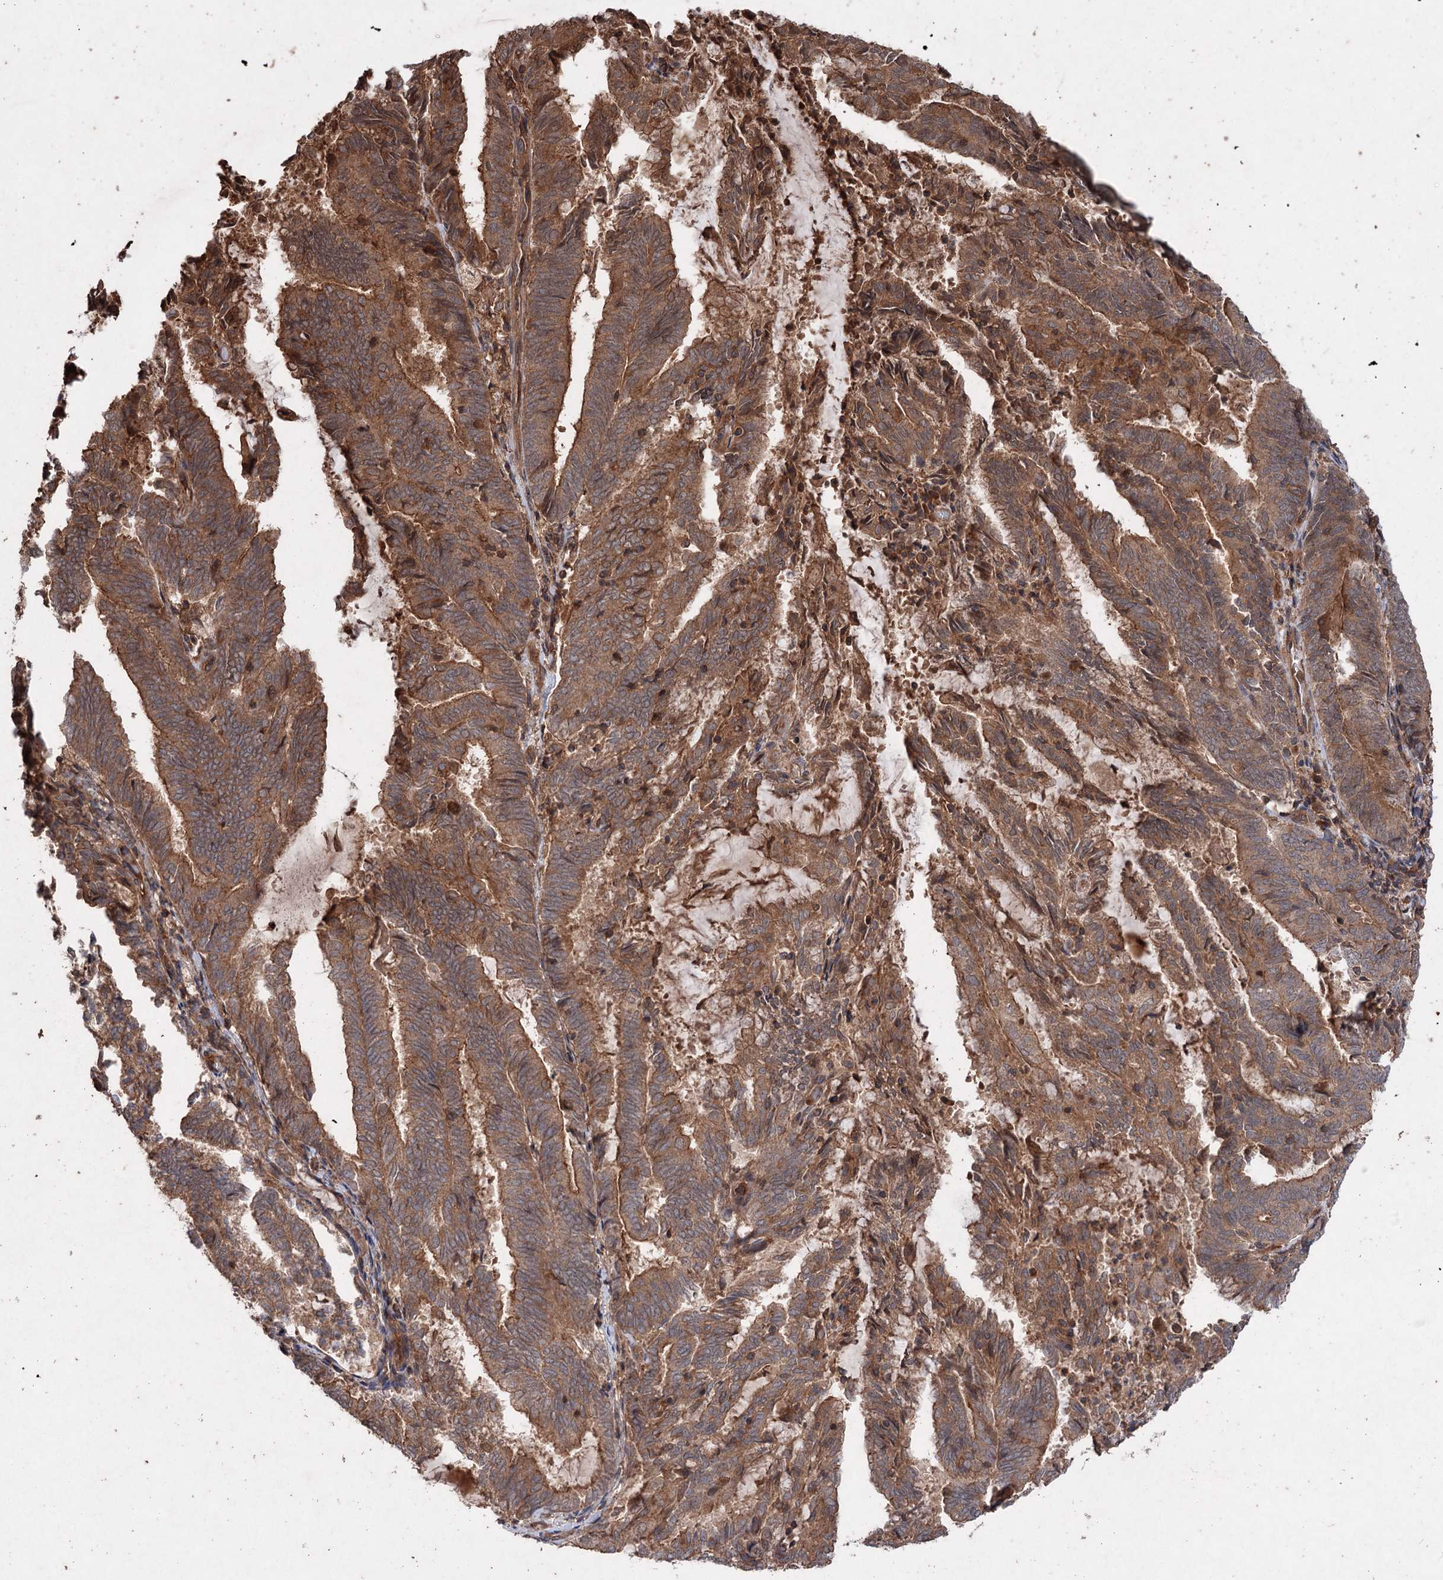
{"staining": {"intensity": "moderate", "quantity": ">75%", "location": "cytoplasmic/membranous"}, "tissue": "endometrial cancer", "cell_type": "Tumor cells", "image_type": "cancer", "snomed": [{"axis": "morphology", "description": "Adenocarcinoma, NOS"}, {"axis": "topography", "description": "Endometrium"}], "caption": "This is a photomicrograph of immunohistochemistry staining of adenocarcinoma (endometrial), which shows moderate positivity in the cytoplasmic/membranous of tumor cells.", "gene": "ADK", "patient": {"sex": "female", "age": 80}}